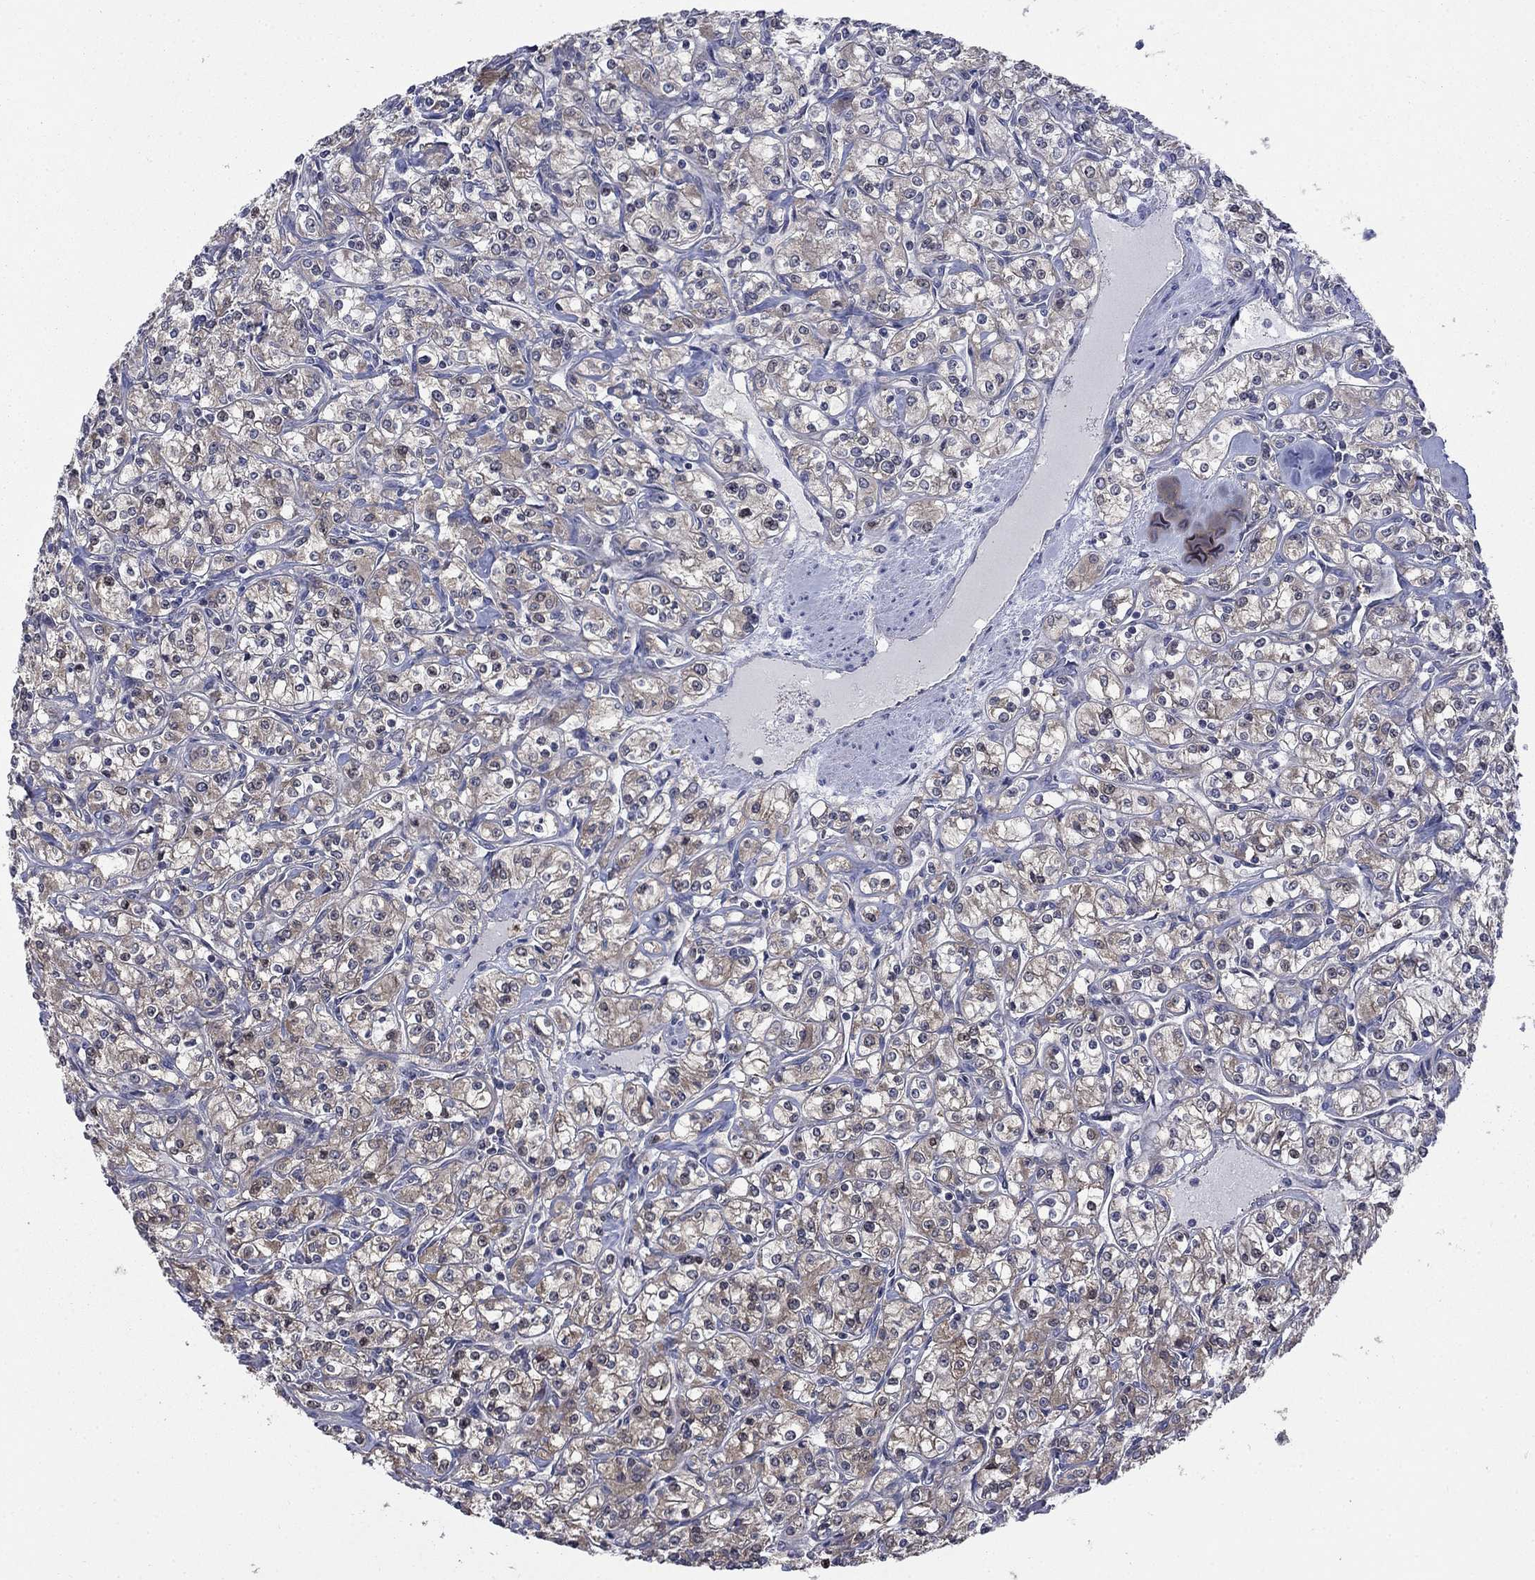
{"staining": {"intensity": "weak", "quantity": "<25%", "location": "cytoplasmic/membranous"}, "tissue": "renal cancer", "cell_type": "Tumor cells", "image_type": "cancer", "snomed": [{"axis": "morphology", "description": "Adenocarcinoma, NOS"}, {"axis": "topography", "description": "Kidney"}], "caption": "Immunohistochemical staining of renal cancer reveals no significant positivity in tumor cells.", "gene": "PDZD2", "patient": {"sex": "male", "age": 77}}